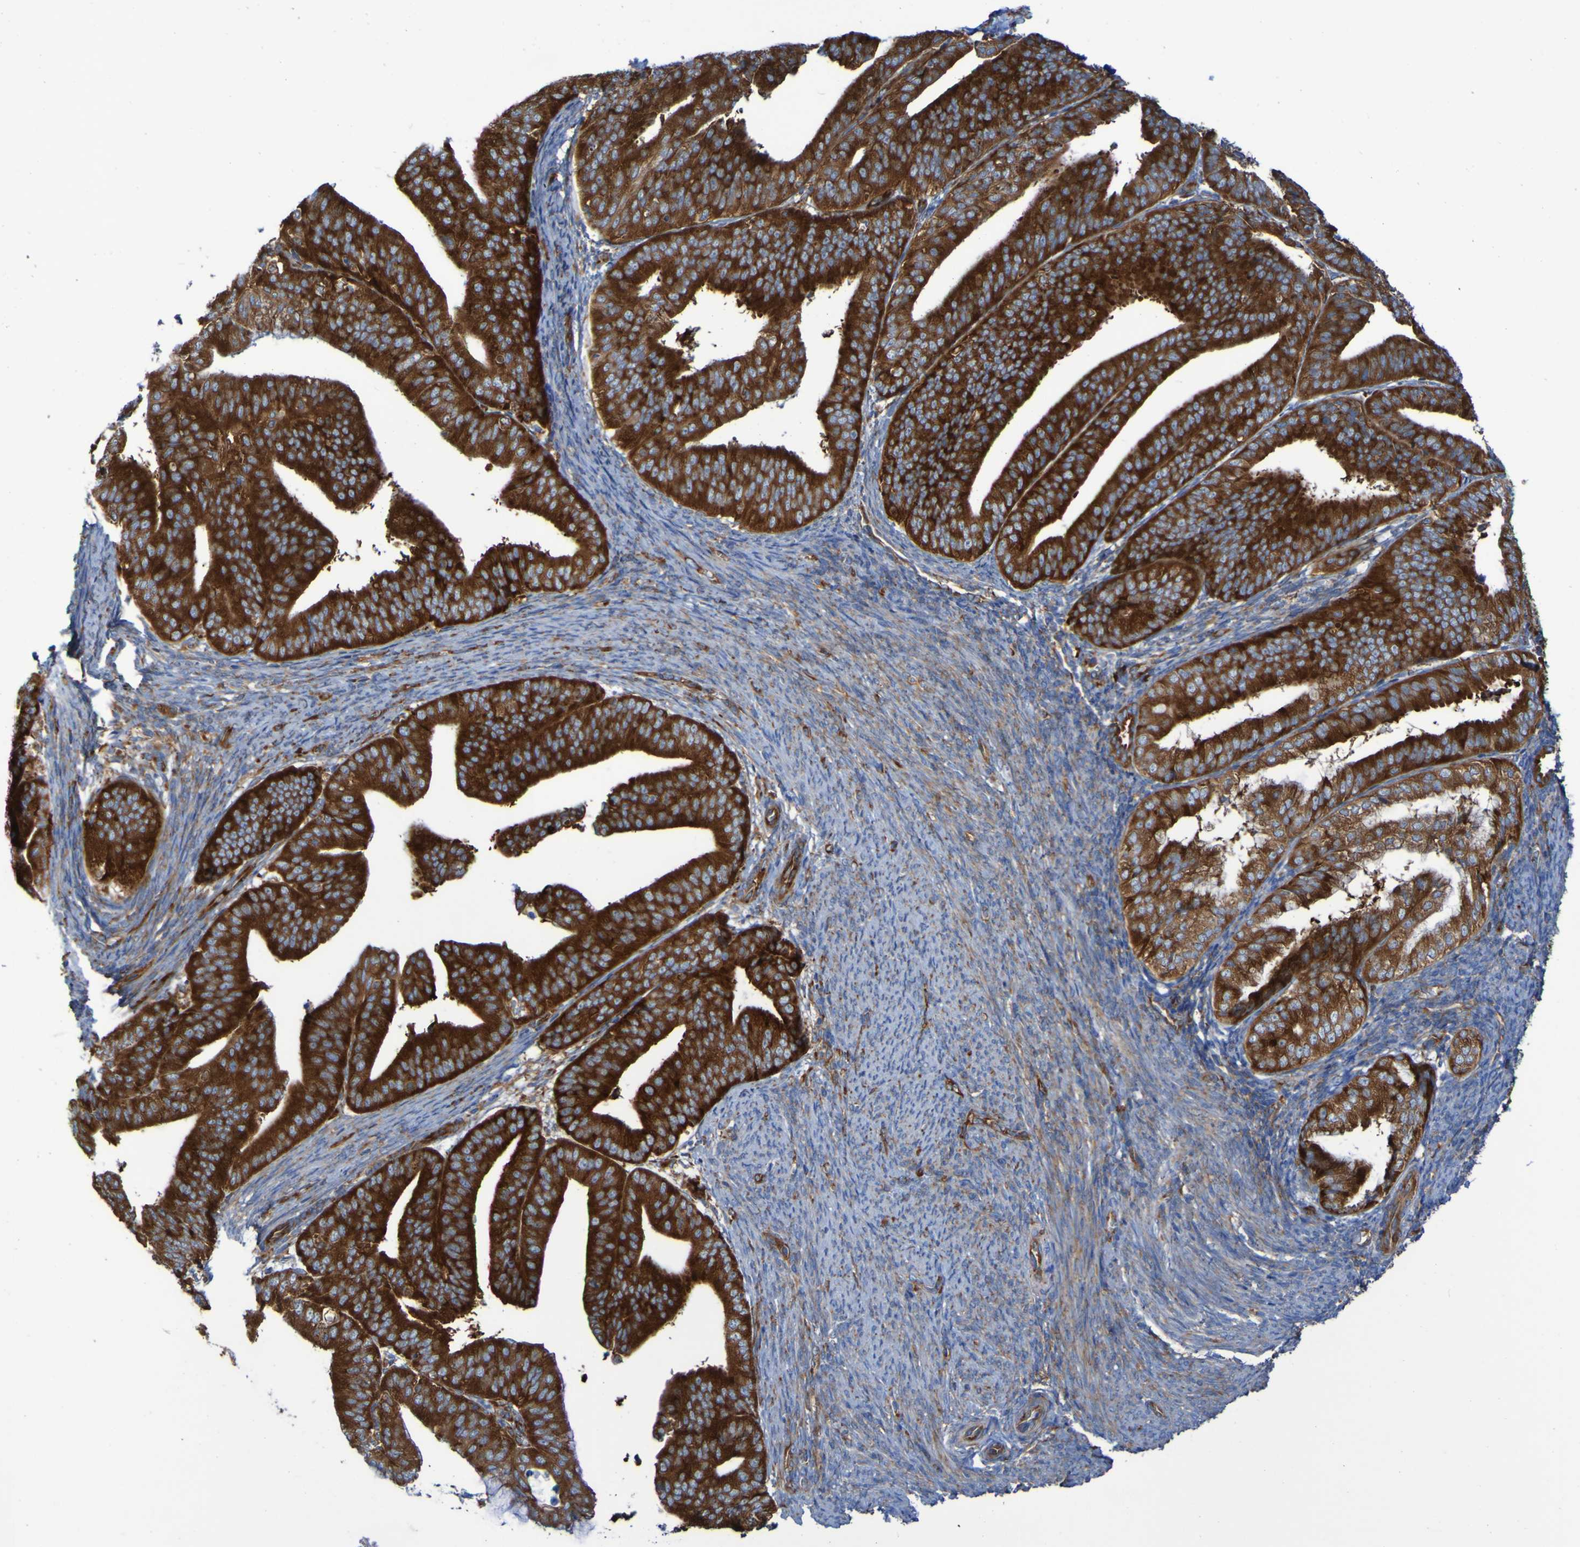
{"staining": {"intensity": "strong", "quantity": ">75%", "location": "cytoplasmic/membranous"}, "tissue": "endometrial cancer", "cell_type": "Tumor cells", "image_type": "cancer", "snomed": [{"axis": "morphology", "description": "Adenocarcinoma, NOS"}, {"axis": "topography", "description": "Endometrium"}], "caption": "Human endometrial adenocarcinoma stained with a brown dye demonstrates strong cytoplasmic/membranous positive expression in about >75% of tumor cells.", "gene": "RPL10", "patient": {"sex": "female", "age": 63}}